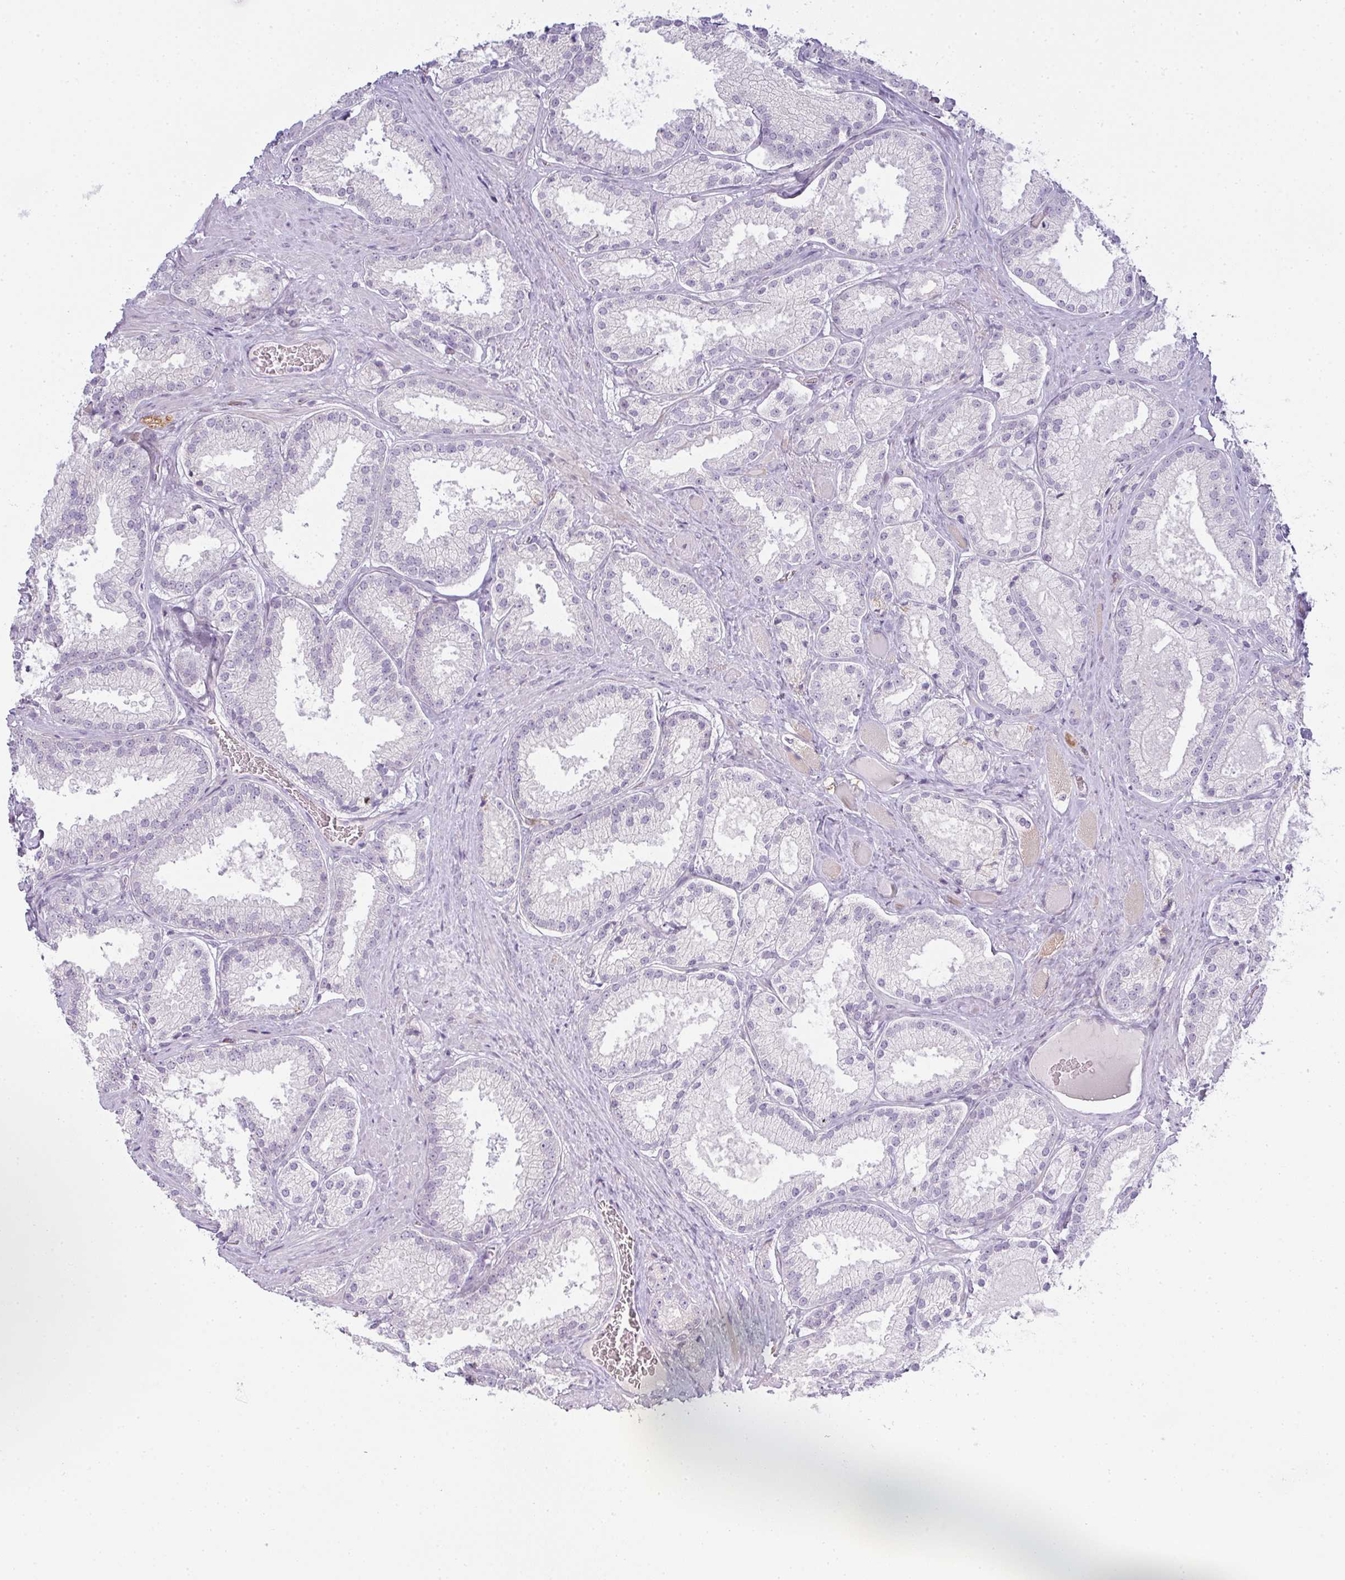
{"staining": {"intensity": "negative", "quantity": "none", "location": "none"}, "tissue": "prostate cancer", "cell_type": "Tumor cells", "image_type": "cancer", "snomed": [{"axis": "morphology", "description": "Adenocarcinoma, High grade"}, {"axis": "topography", "description": "Prostate"}], "caption": "DAB (3,3'-diaminobenzidine) immunohistochemical staining of prostate cancer (high-grade adenocarcinoma) shows no significant staining in tumor cells.", "gene": "SIRPB2", "patient": {"sex": "male", "age": 68}}